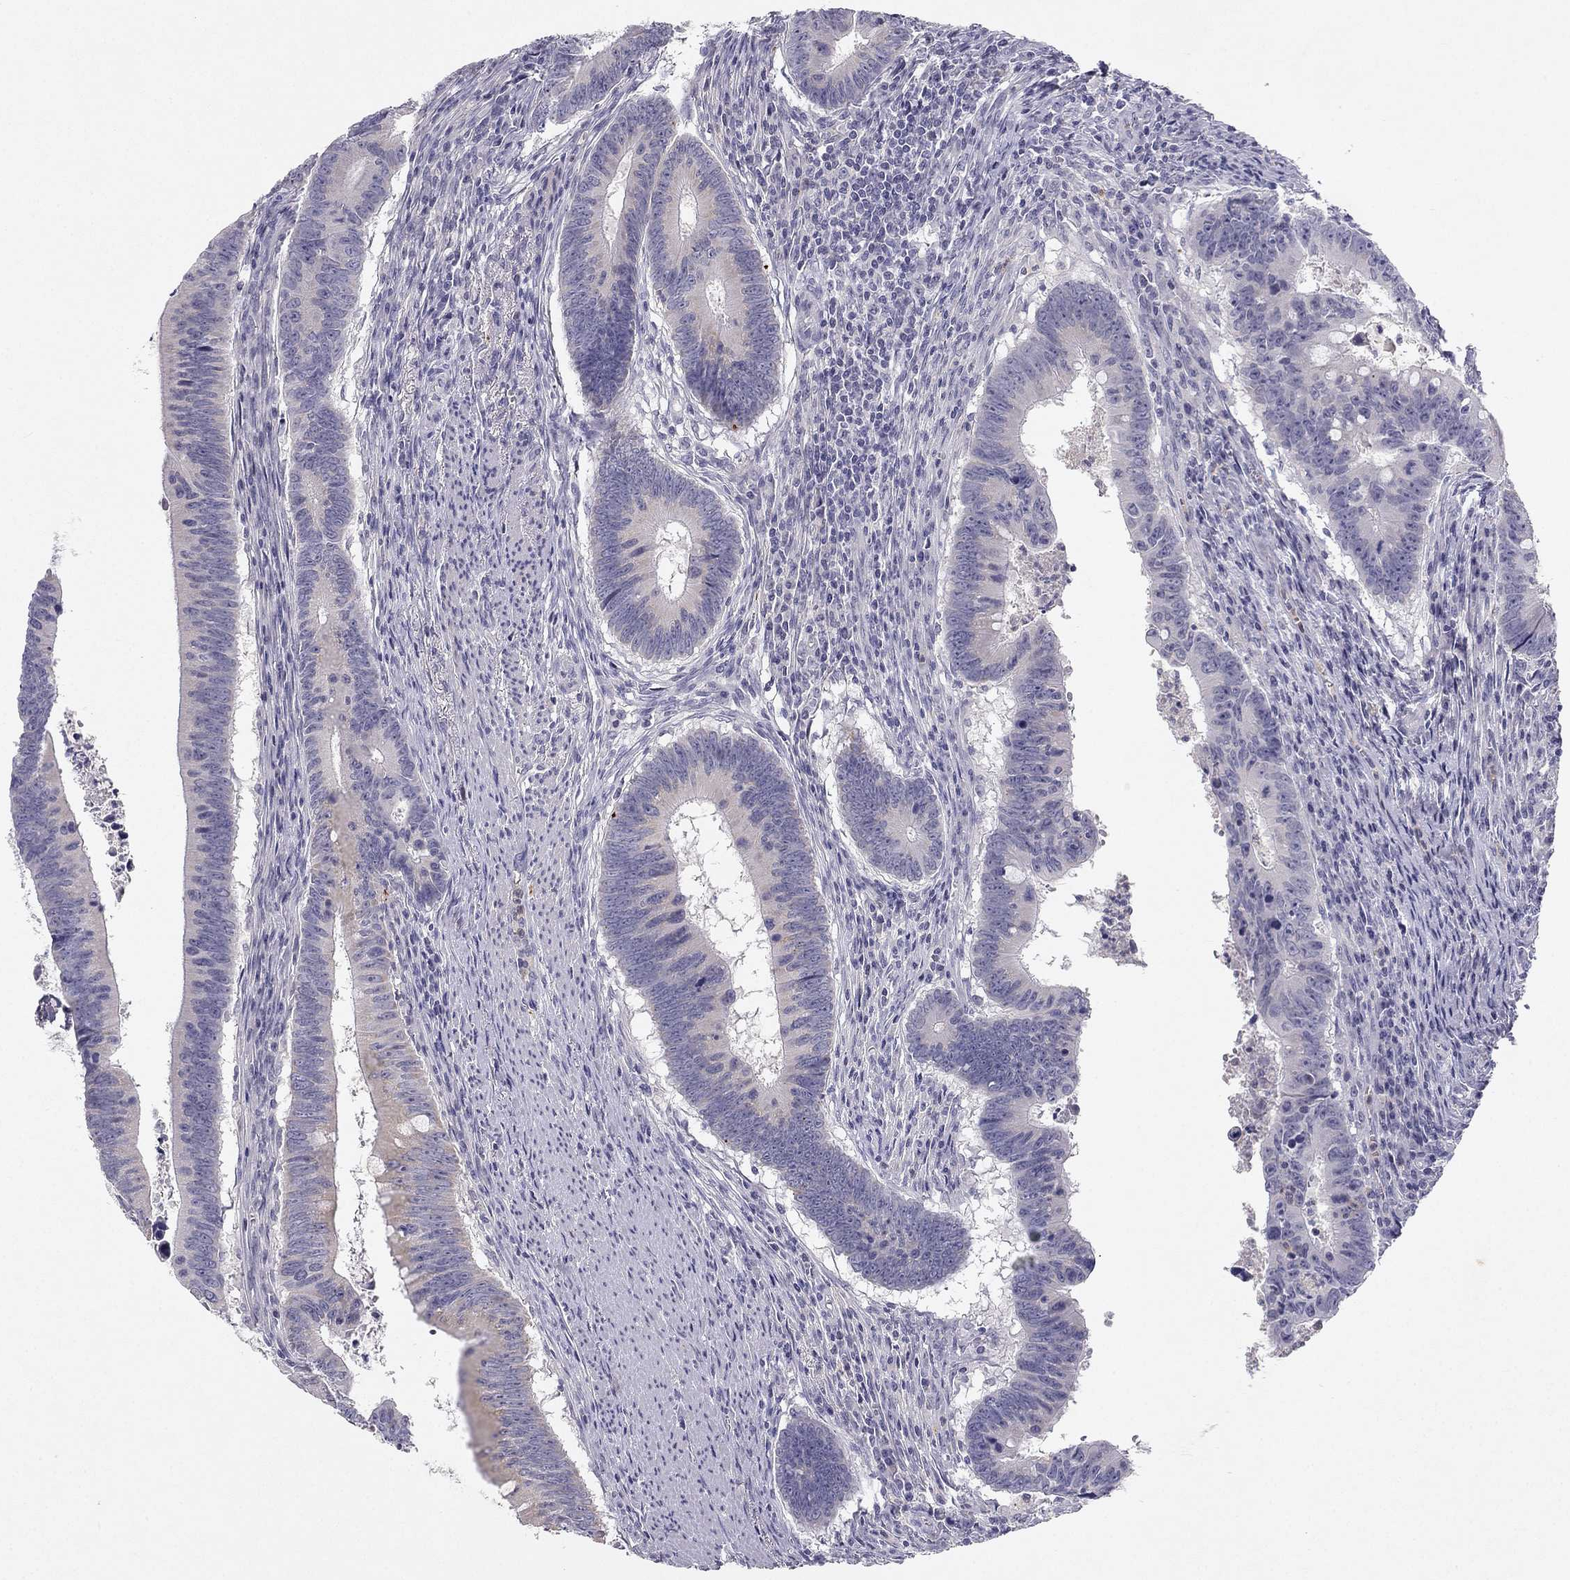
{"staining": {"intensity": "negative", "quantity": "none", "location": "none"}, "tissue": "colorectal cancer", "cell_type": "Tumor cells", "image_type": "cancer", "snomed": [{"axis": "morphology", "description": "Adenocarcinoma, NOS"}, {"axis": "topography", "description": "Colon"}], "caption": "Colorectal cancer was stained to show a protein in brown. There is no significant positivity in tumor cells. Brightfield microscopy of immunohistochemistry stained with DAB (brown) and hematoxylin (blue), captured at high magnification.", "gene": "SLC6A4", "patient": {"sex": "female", "age": 87}}